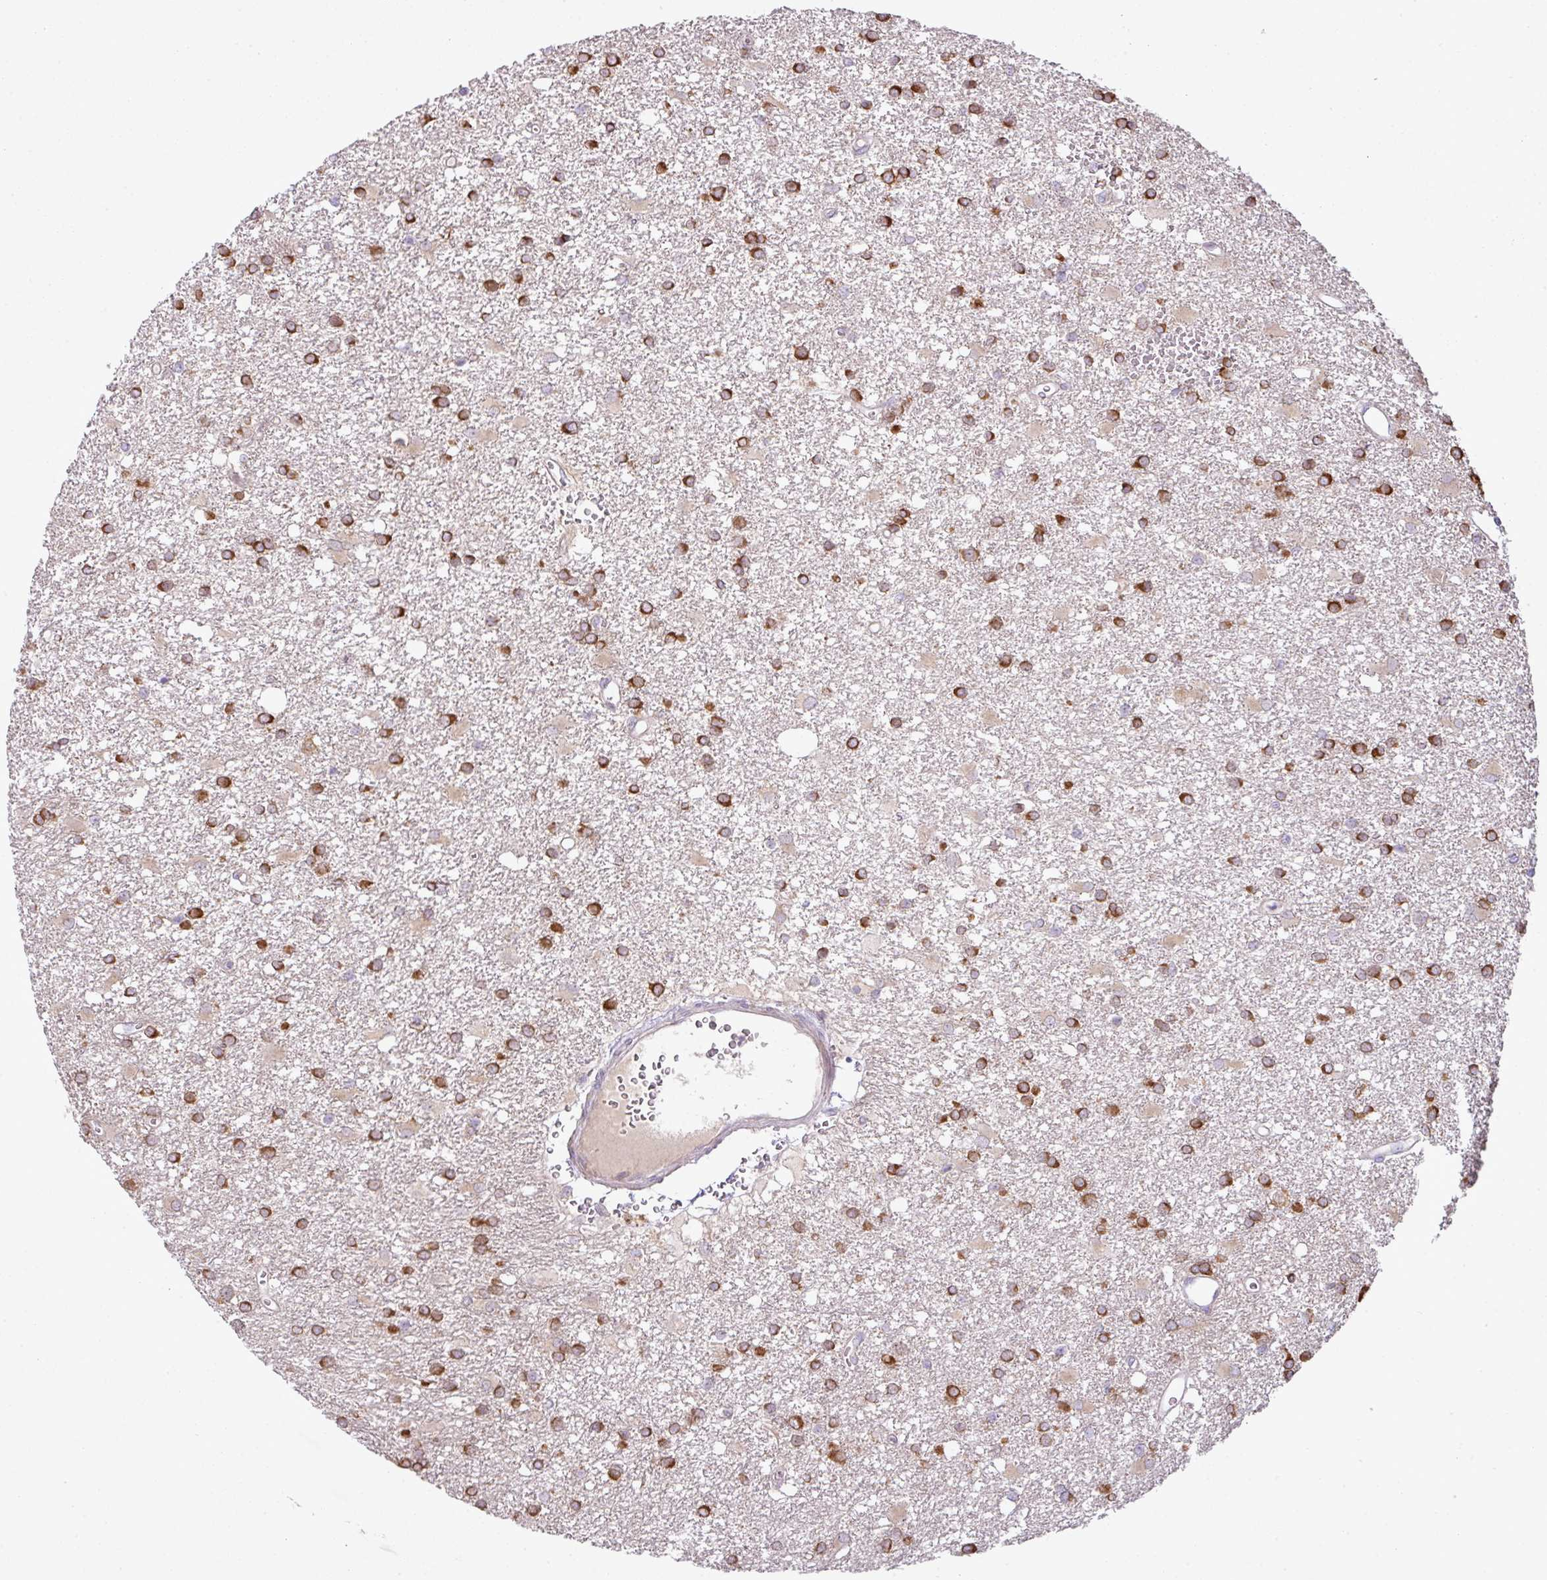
{"staining": {"intensity": "strong", "quantity": ">75%", "location": "cytoplasmic/membranous"}, "tissue": "glioma", "cell_type": "Tumor cells", "image_type": "cancer", "snomed": [{"axis": "morphology", "description": "Glioma, malignant, High grade"}, {"axis": "topography", "description": "Brain"}], "caption": "IHC of human malignant glioma (high-grade) shows high levels of strong cytoplasmic/membranous expression in about >75% of tumor cells.", "gene": "COX18", "patient": {"sex": "male", "age": 48}}